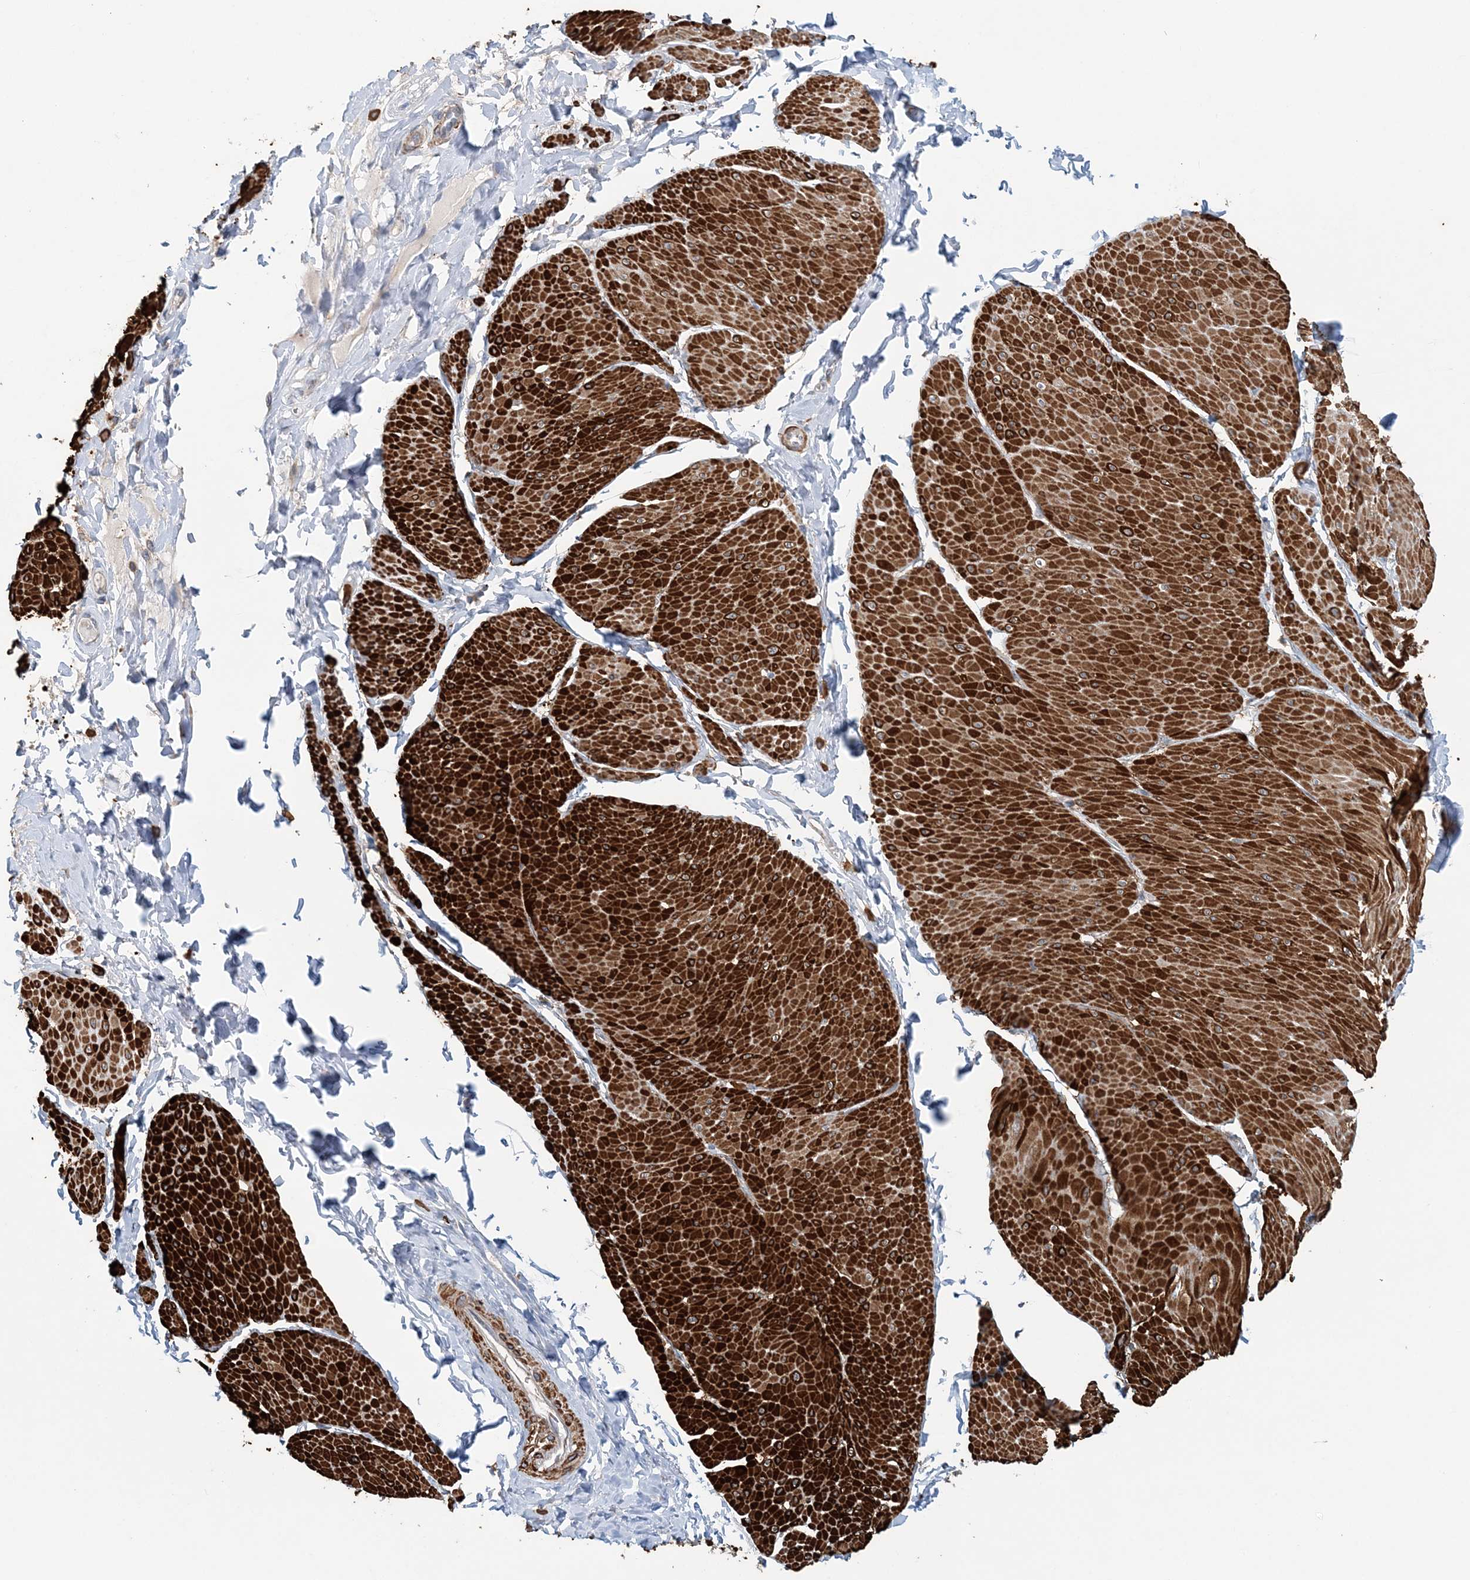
{"staining": {"intensity": "strong", "quantity": ">75%", "location": "cytoplasmic/membranous"}, "tissue": "smooth muscle", "cell_type": "Smooth muscle cells", "image_type": "normal", "snomed": [{"axis": "morphology", "description": "Urothelial carcinoma, High grade"}, {"axis": "topography", "description": "Urinary bladder"}], "caption": "The image demonstrates staining of benign smooth muscle, revealing strong cytoplasmic/membranous protein staining (brown color) within smooth muscle cells. The protein of interest is stained brown, and the nuclei are stained in blue (DAB (3,3'-diaminobenzidine) IHC with brightfield microscopy, high magnification).", "gene": "TTI1", "patient": {"sex": "male", "age": 46}}